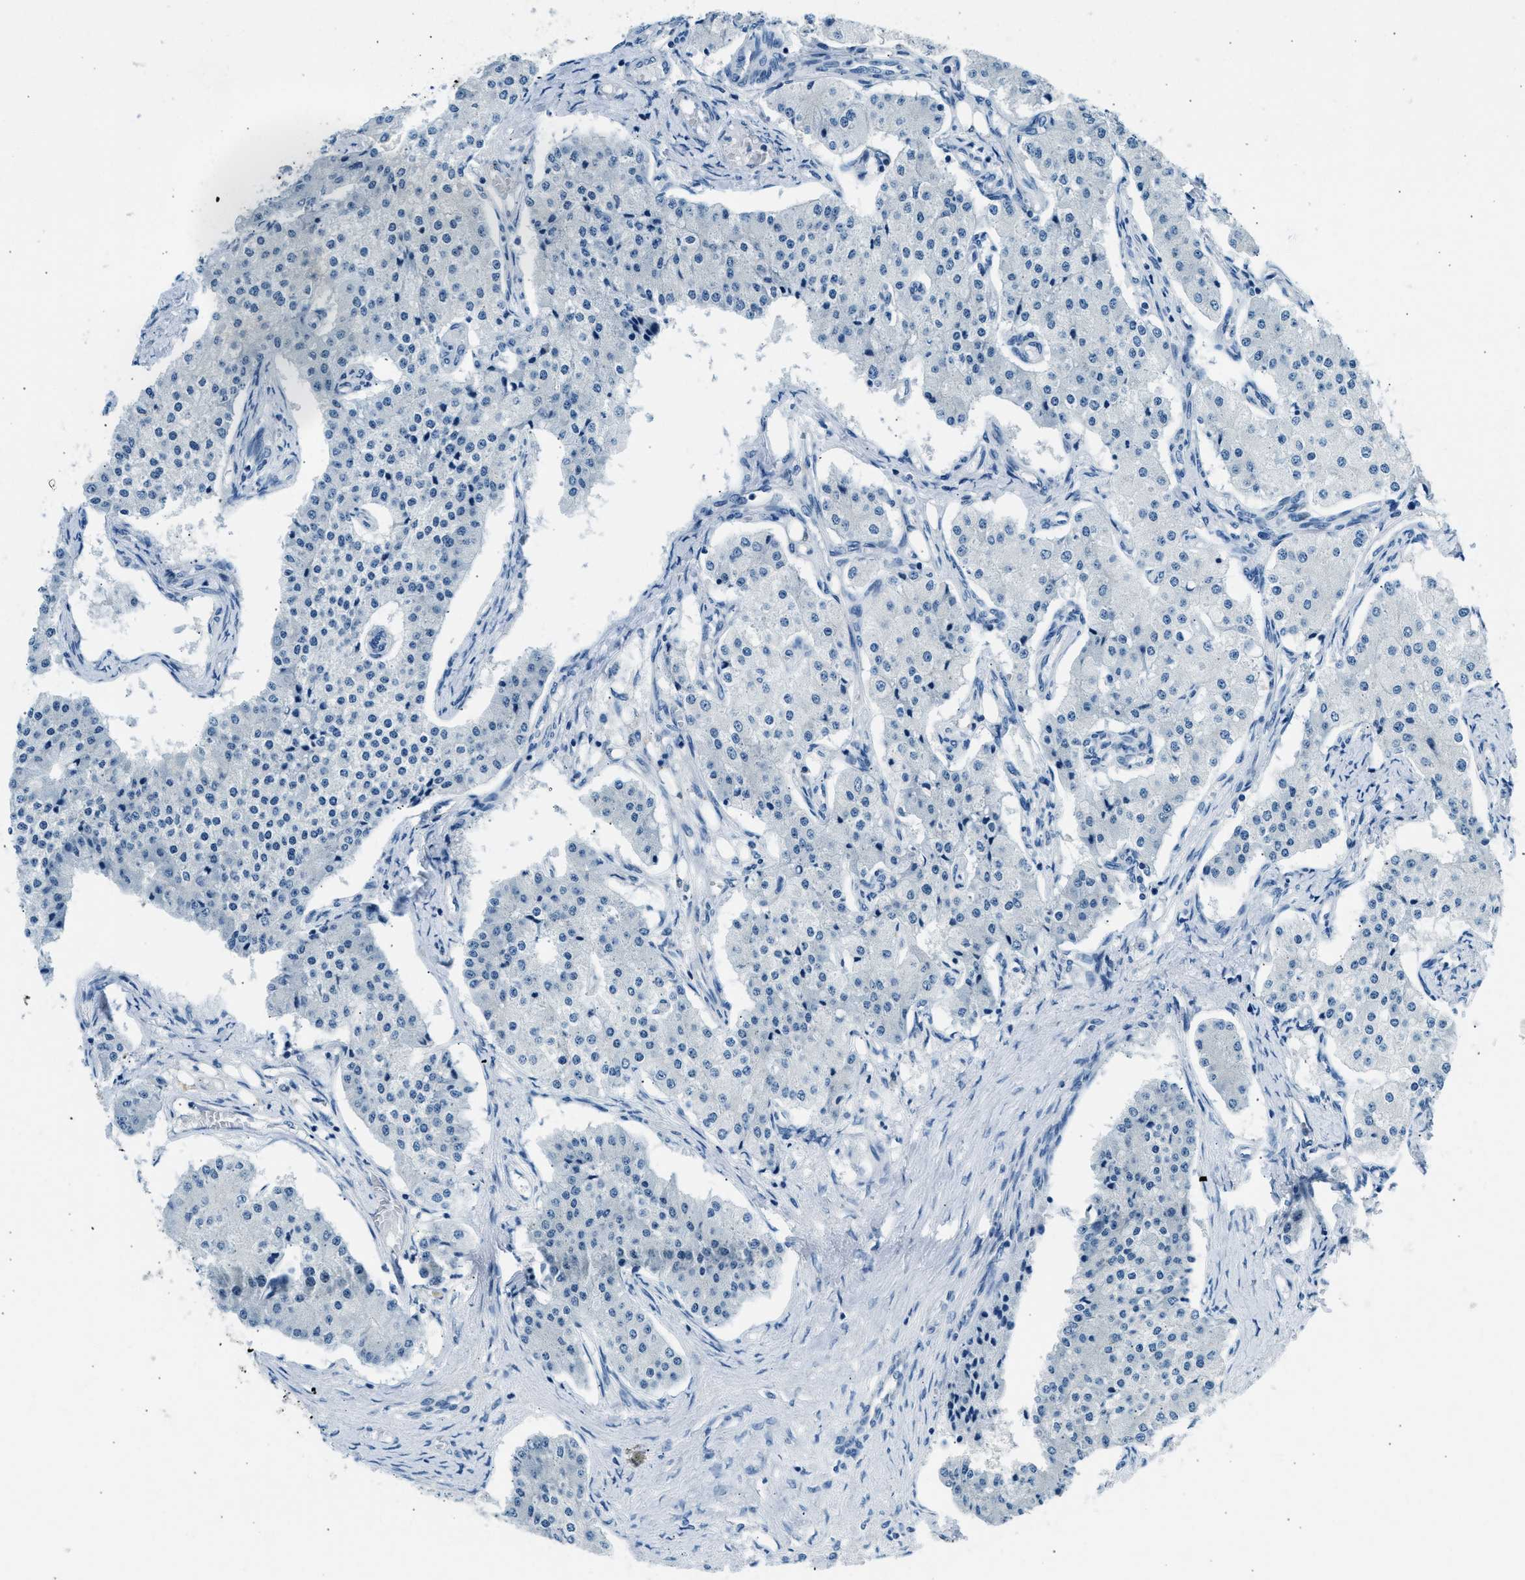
{"staining": {"intensity": "negative", "quantity": "none", "location": "none"}, "tissue": "carcinoid", "cell_type": "Tumor cells", "image_type": "cancer", "snomed": [{"axis": "morphology", "description": "Carcinoid, malignant, NOS"}, {"axis": "topography", "description": "Colon"}], "caption": "This is a photomicrograph of IHC staining of malignant carcinoid, which shows no expression in tumor cells. The staining was performed using DAB to visualize the protein expression in brown, while the nuclei were stained in blue with hematoxylin (Magnification: 20x).", "gene": "CLDN18", "patient": {"sex": "female", "age": 52}}